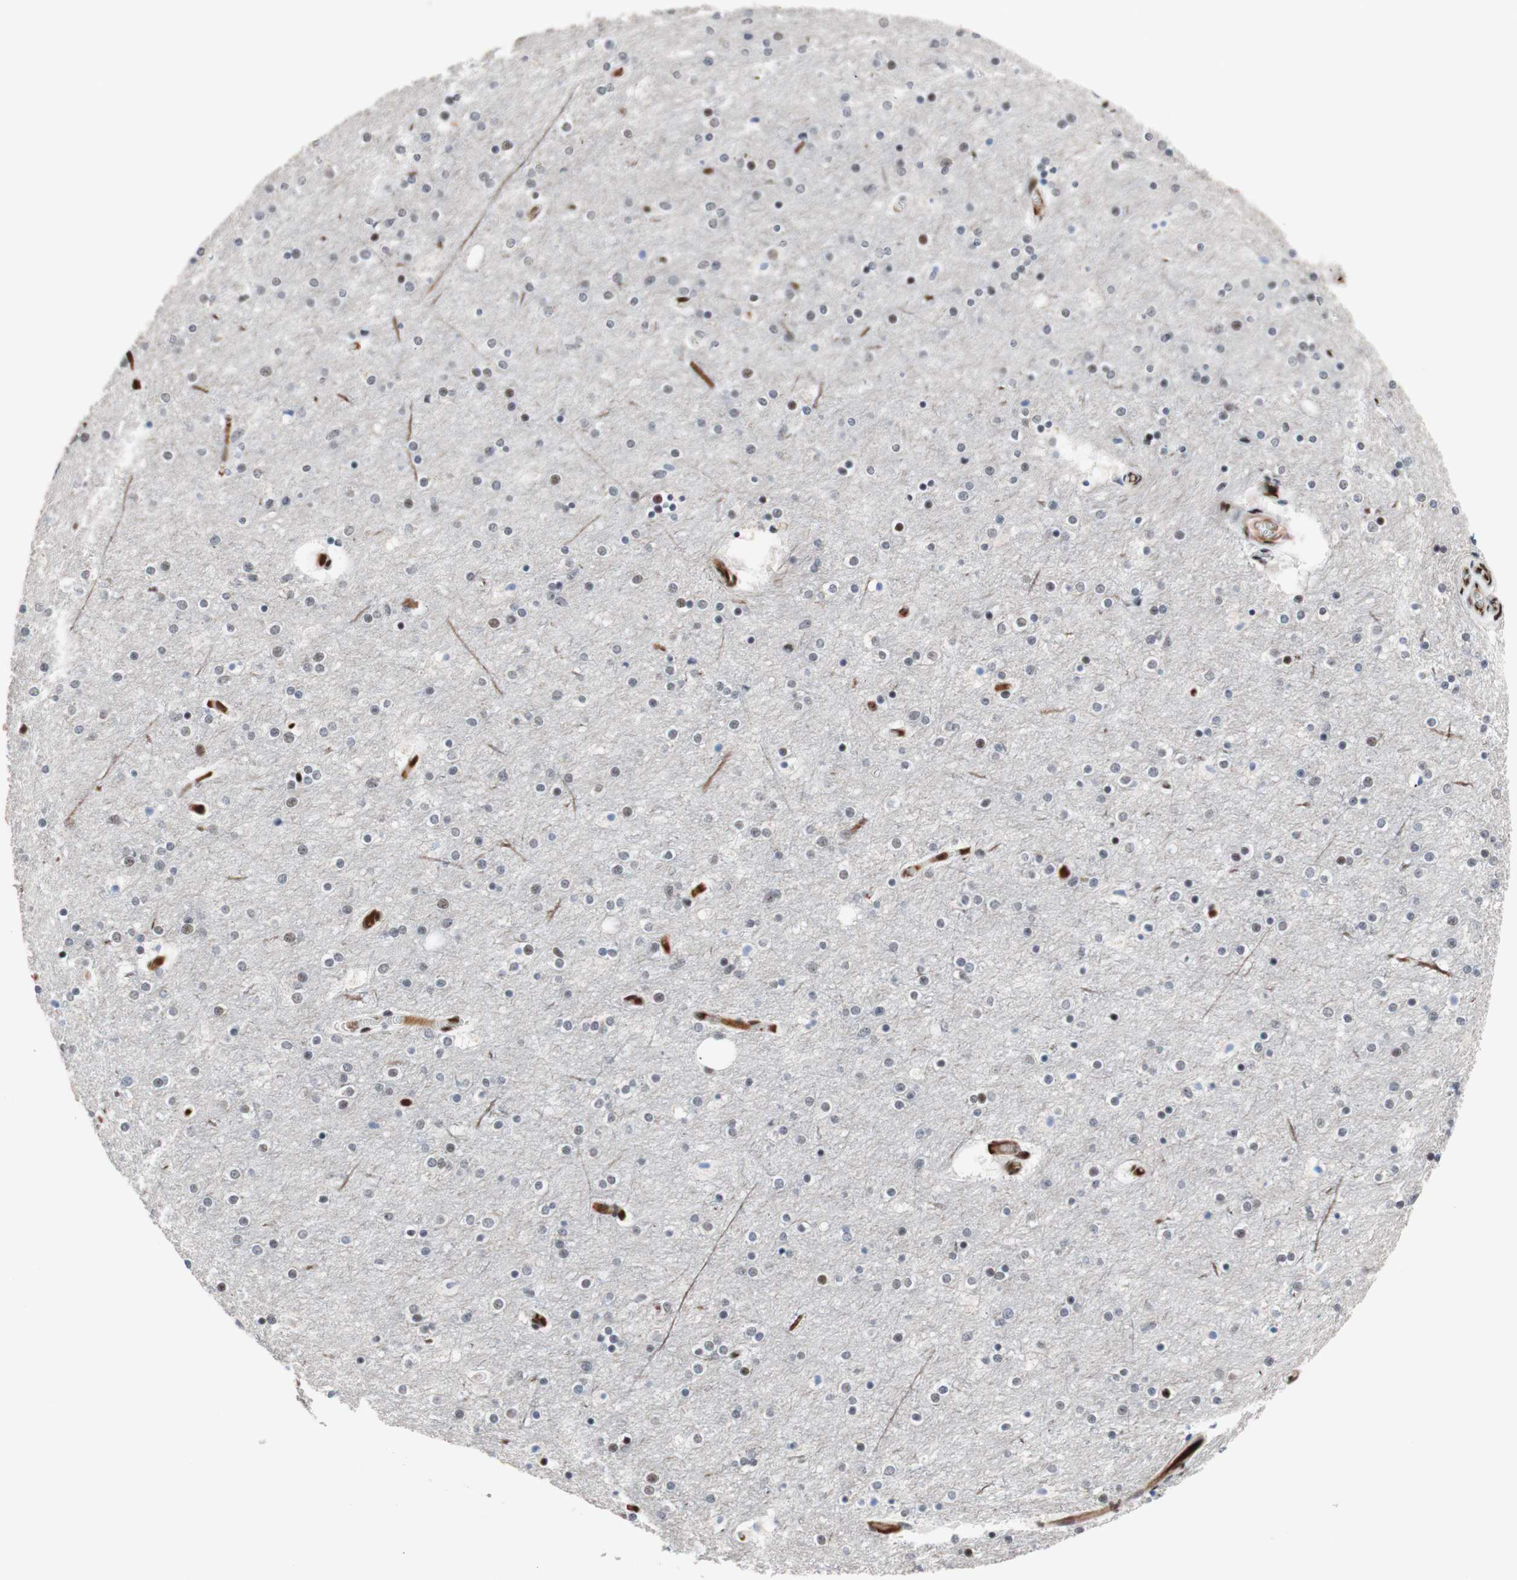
{"staining": {"intensity": "moderate", "quantity": ">75%", "location": "nuclear"}, "tissue": "cerebral cortex", "cell_type": "Endothelial cells", "image_type": "normal", "snomed": [{"axis": "morphology", "description": "Normal tissue, NOS"}, {"axis": "topography", "description": "Cerebral cortex"}], "caption": "A brown stain highlights moderate nuclear positivity of a protein in endothelial cells of normal human cerebral cortex.", "gene": "TLE1", "patient": {"sex": "female", "age": 54}}